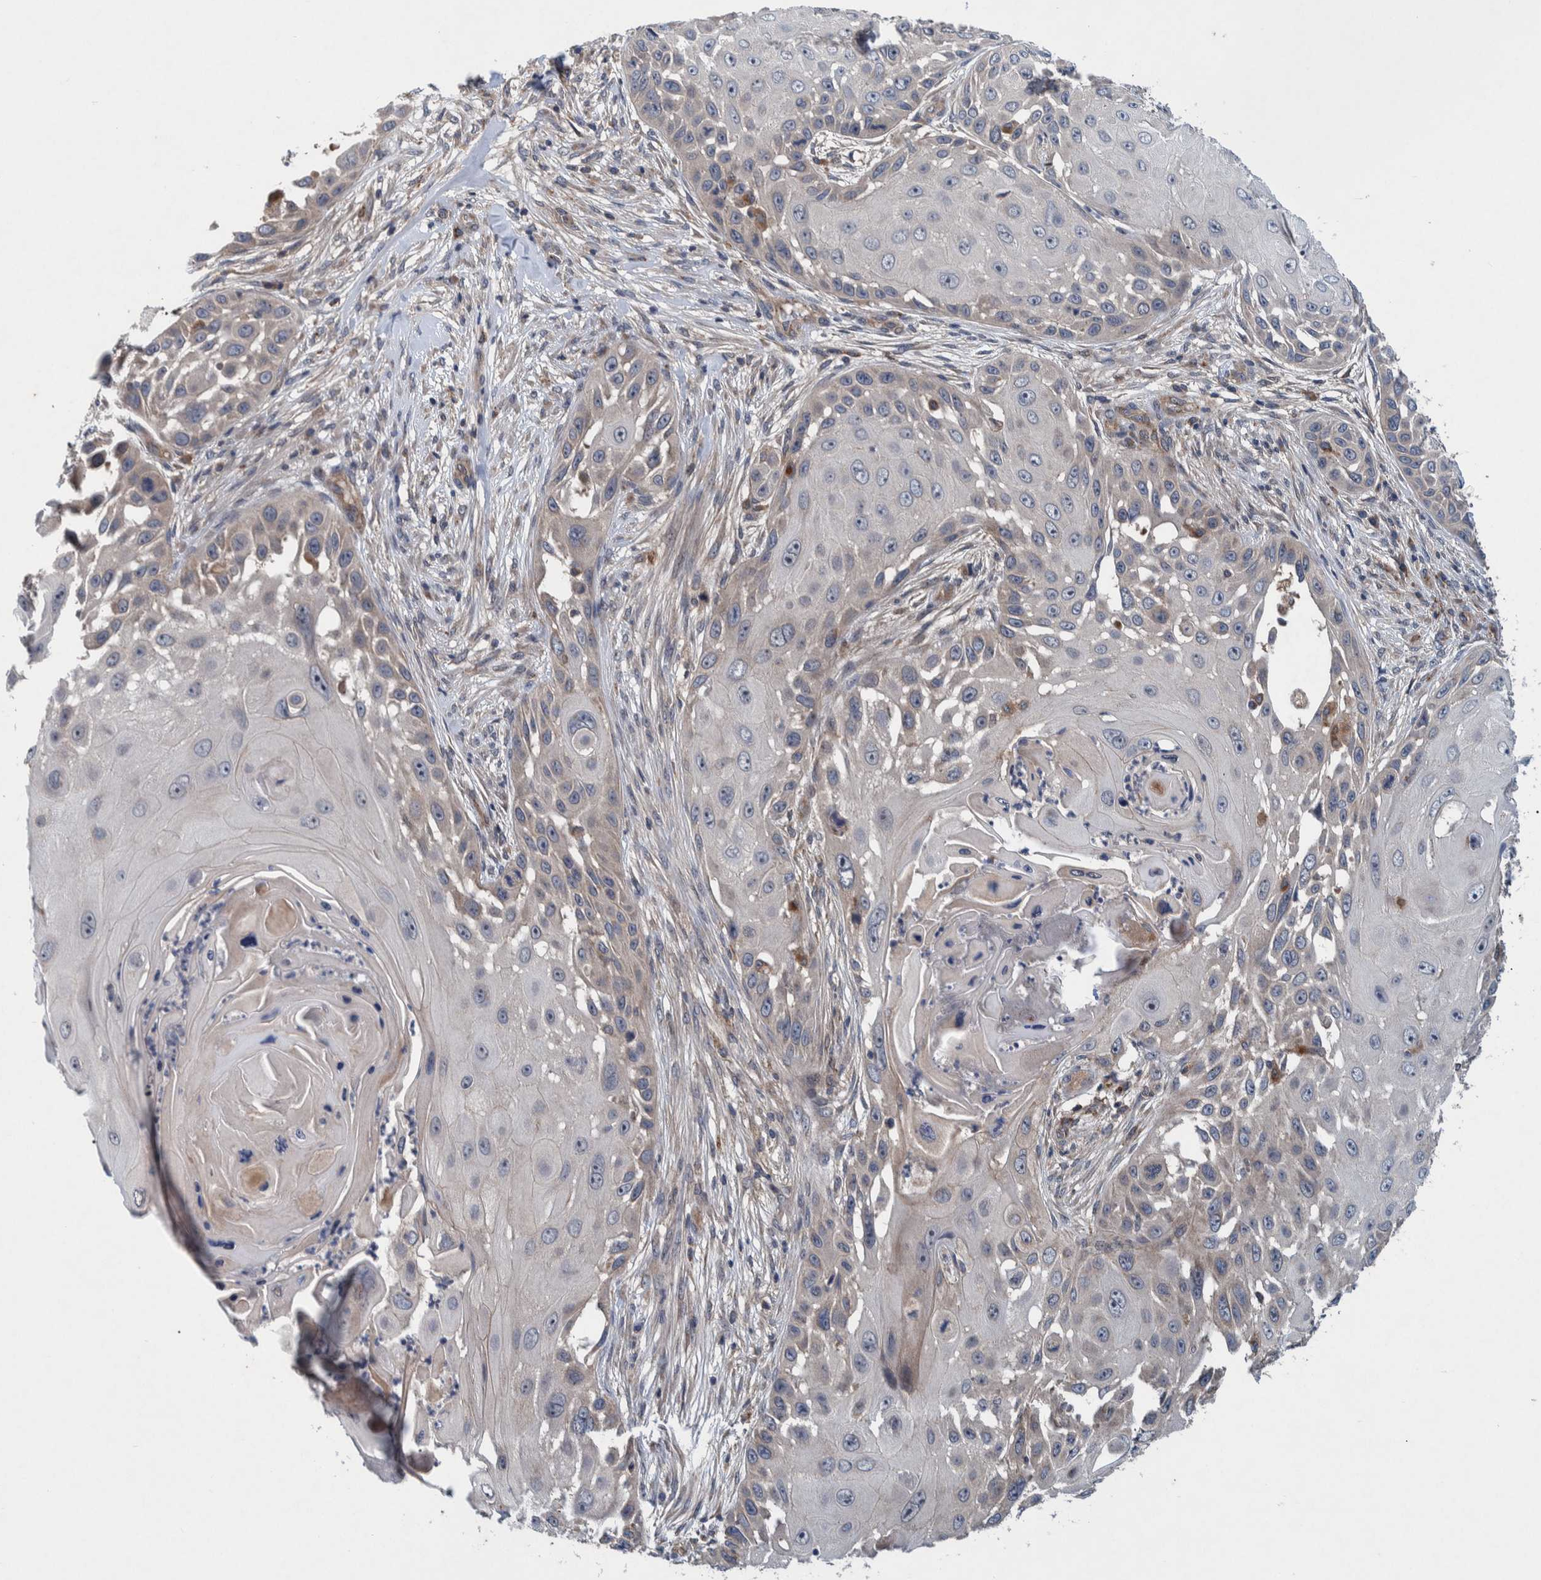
{"staining": {"intensity": "negative", "quantity": "none", "location": "none"}, "tissue": "skin cancer", "cell_type": "Tumor cells", "image_type": "cancer", "snomed": [{"axis": "morphology", "description": "Squamous cell carcinoma, NOS"}, {"axis": "topography", "description": "Skin"}], "caption": "Human skin cancer stained for a protein using IHC reveals no staining in tumor cells.", "gene": "ITIH3", "patient": {"sex": "female", "age": 44}}